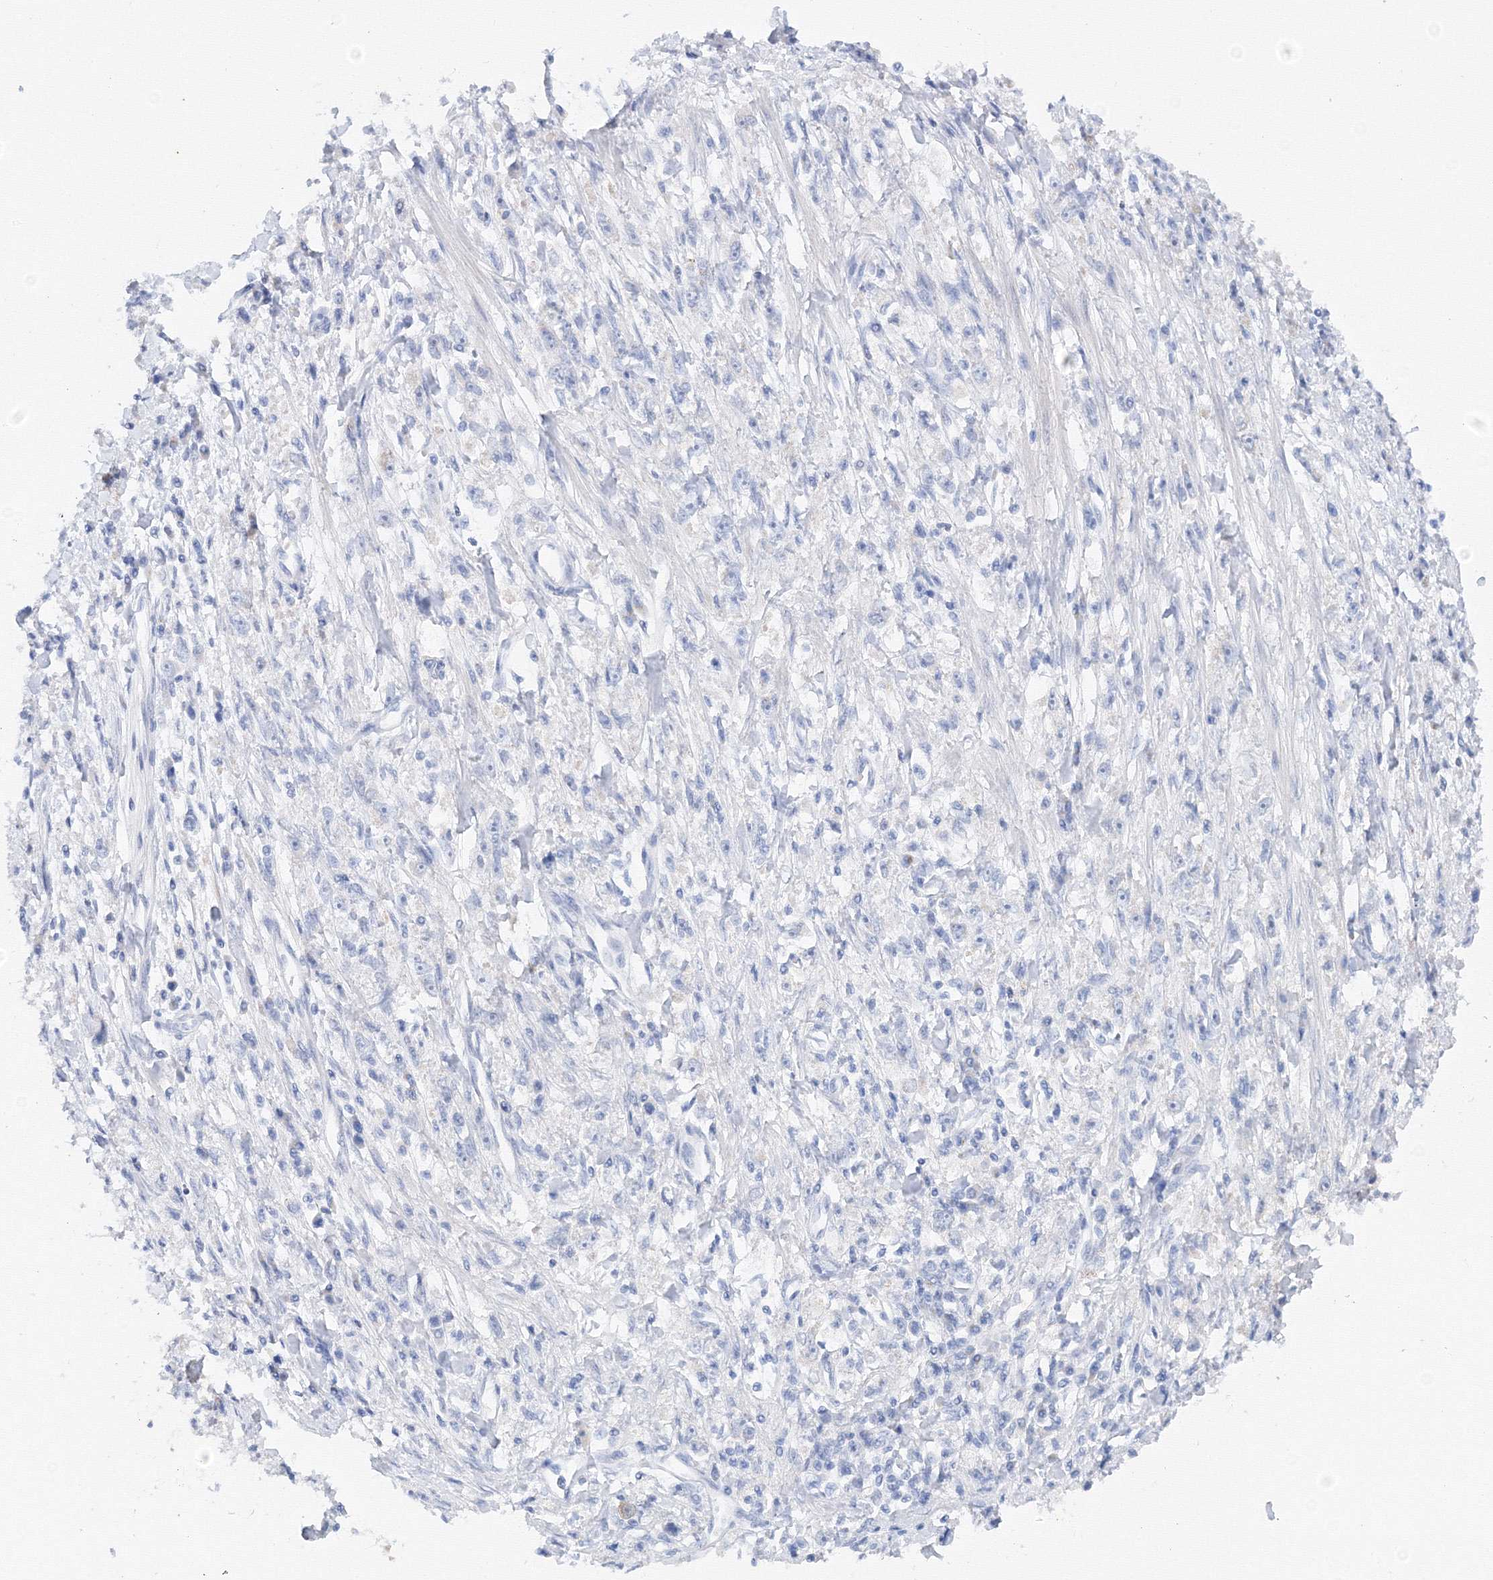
{"staining": {"intensity": "negative", "quantity": "none", "location": "none"}, "tissue": "stomach cancer", "cell_type": "Tumor cells", "image_type": "cancer", "snomed": [{"axis": "morphology", "description": "Adenocarcinoma, NOS"}, {"axis": "topography", "description": "Stomach"}], "caption": "Immunohistochemistry (IHC) image of stomach cancer stained for a protein (brown), which reveals no expression in tumor cells.", "gene": "TAMM41", "patient": {"sex": "female", "age": 59}}